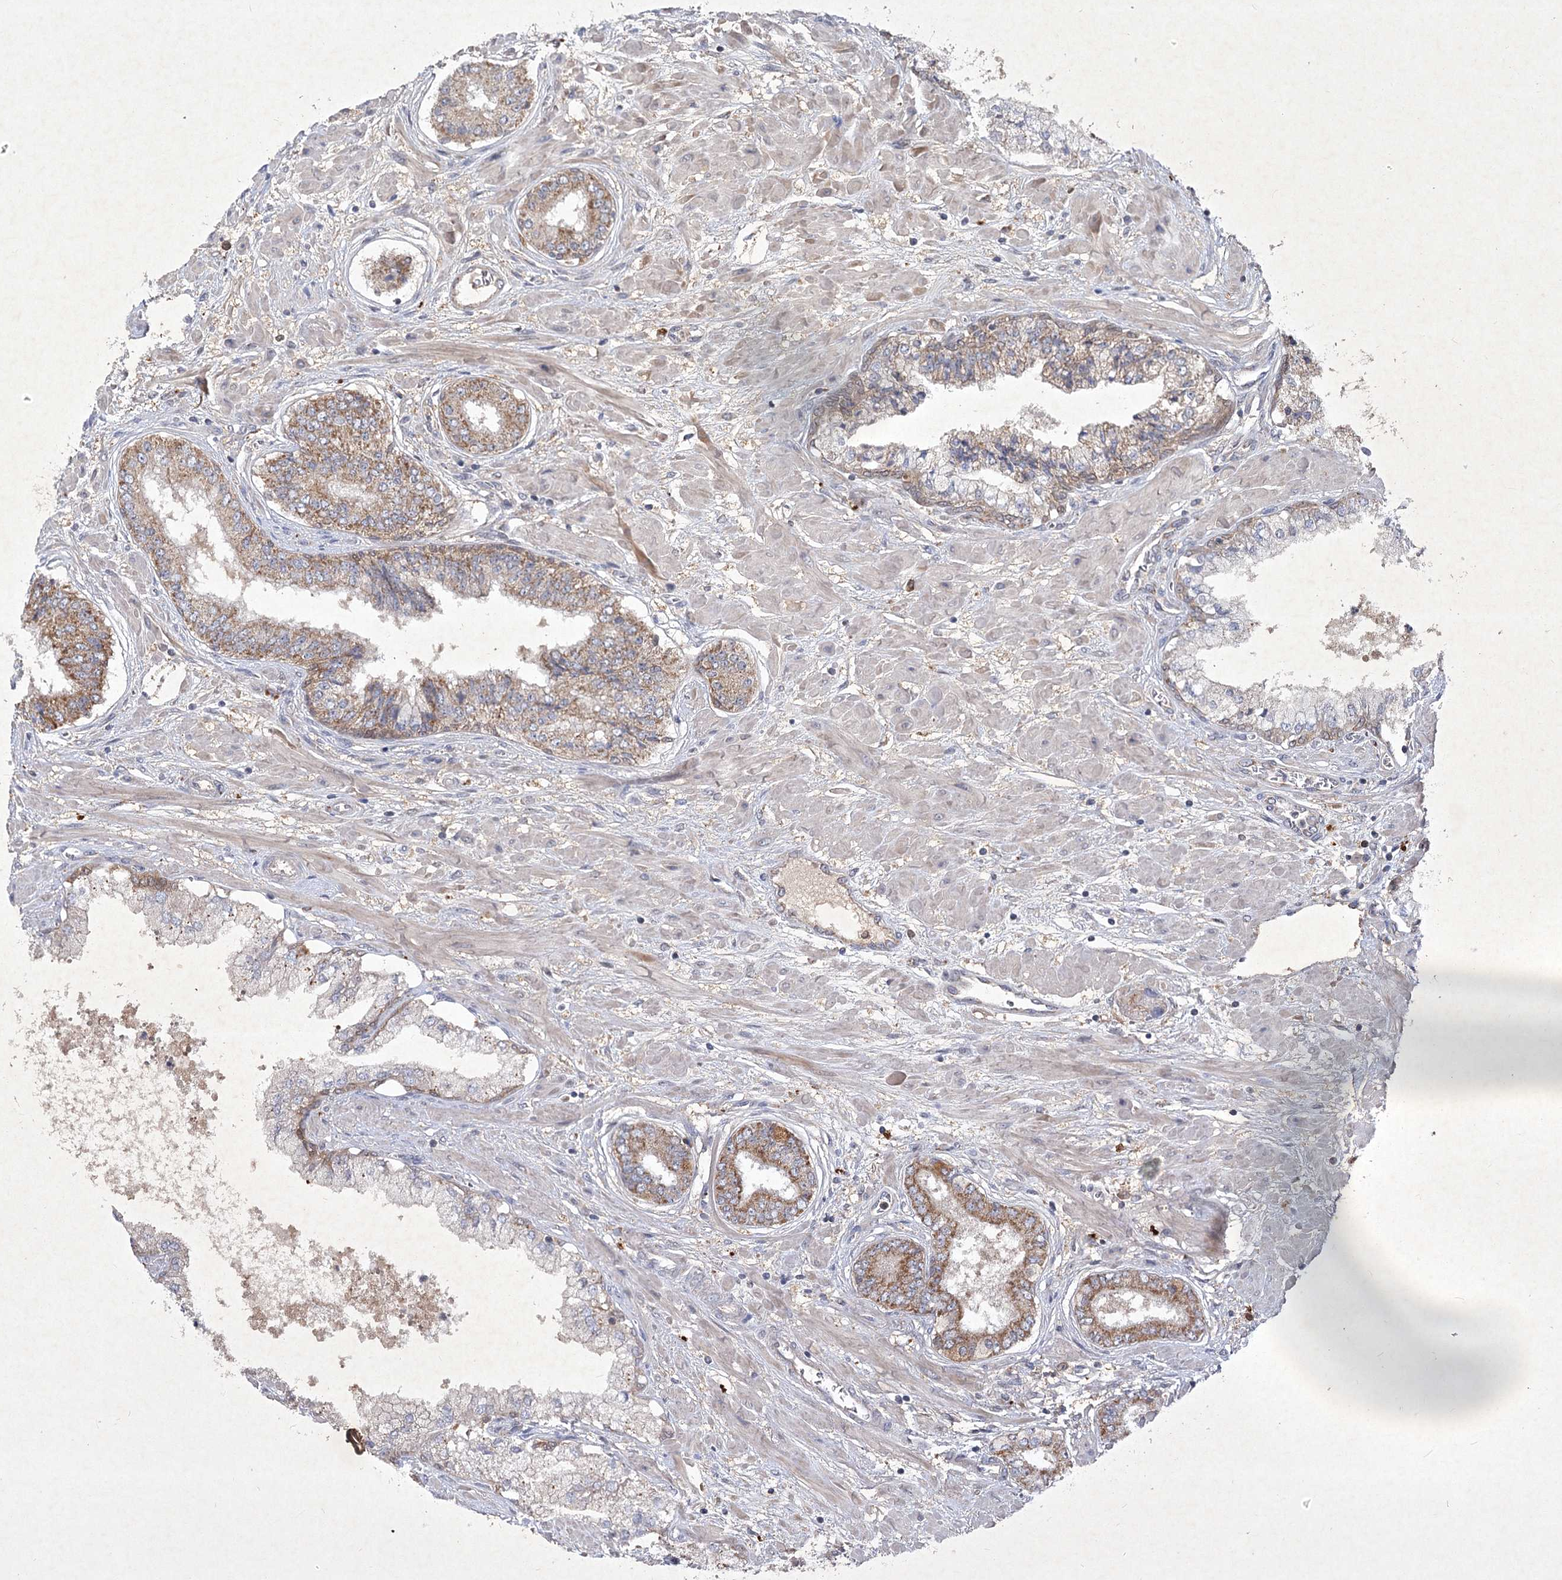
{"staining": {"intensity": "moderate", "quantity": "<25%", "location": "cytoplasmic/membranous"}, "tissue": "prostate cancer", "cell_type": "Tumor cells", "image_type": "cancer", "snomed": [{"axis": "morphology", "description": "Normal tissue, NOS"}, {"axis": "morphology", "description": "Adenocarcinoma, High grade"}, {"axis": "topography", "description": "Prostate"}, {"axis": "topography", "description": "Peripheral nerve tissue"}], "caption": "Prostate high-grade adenocarcinoma was stained to show a protein in brown. There is low levels of moderate cytoplasmic/membranous positivity in about <25% of tumor cells.", "gene": "PYROXD2", "patient": {"sex": "male", "age": 59}}